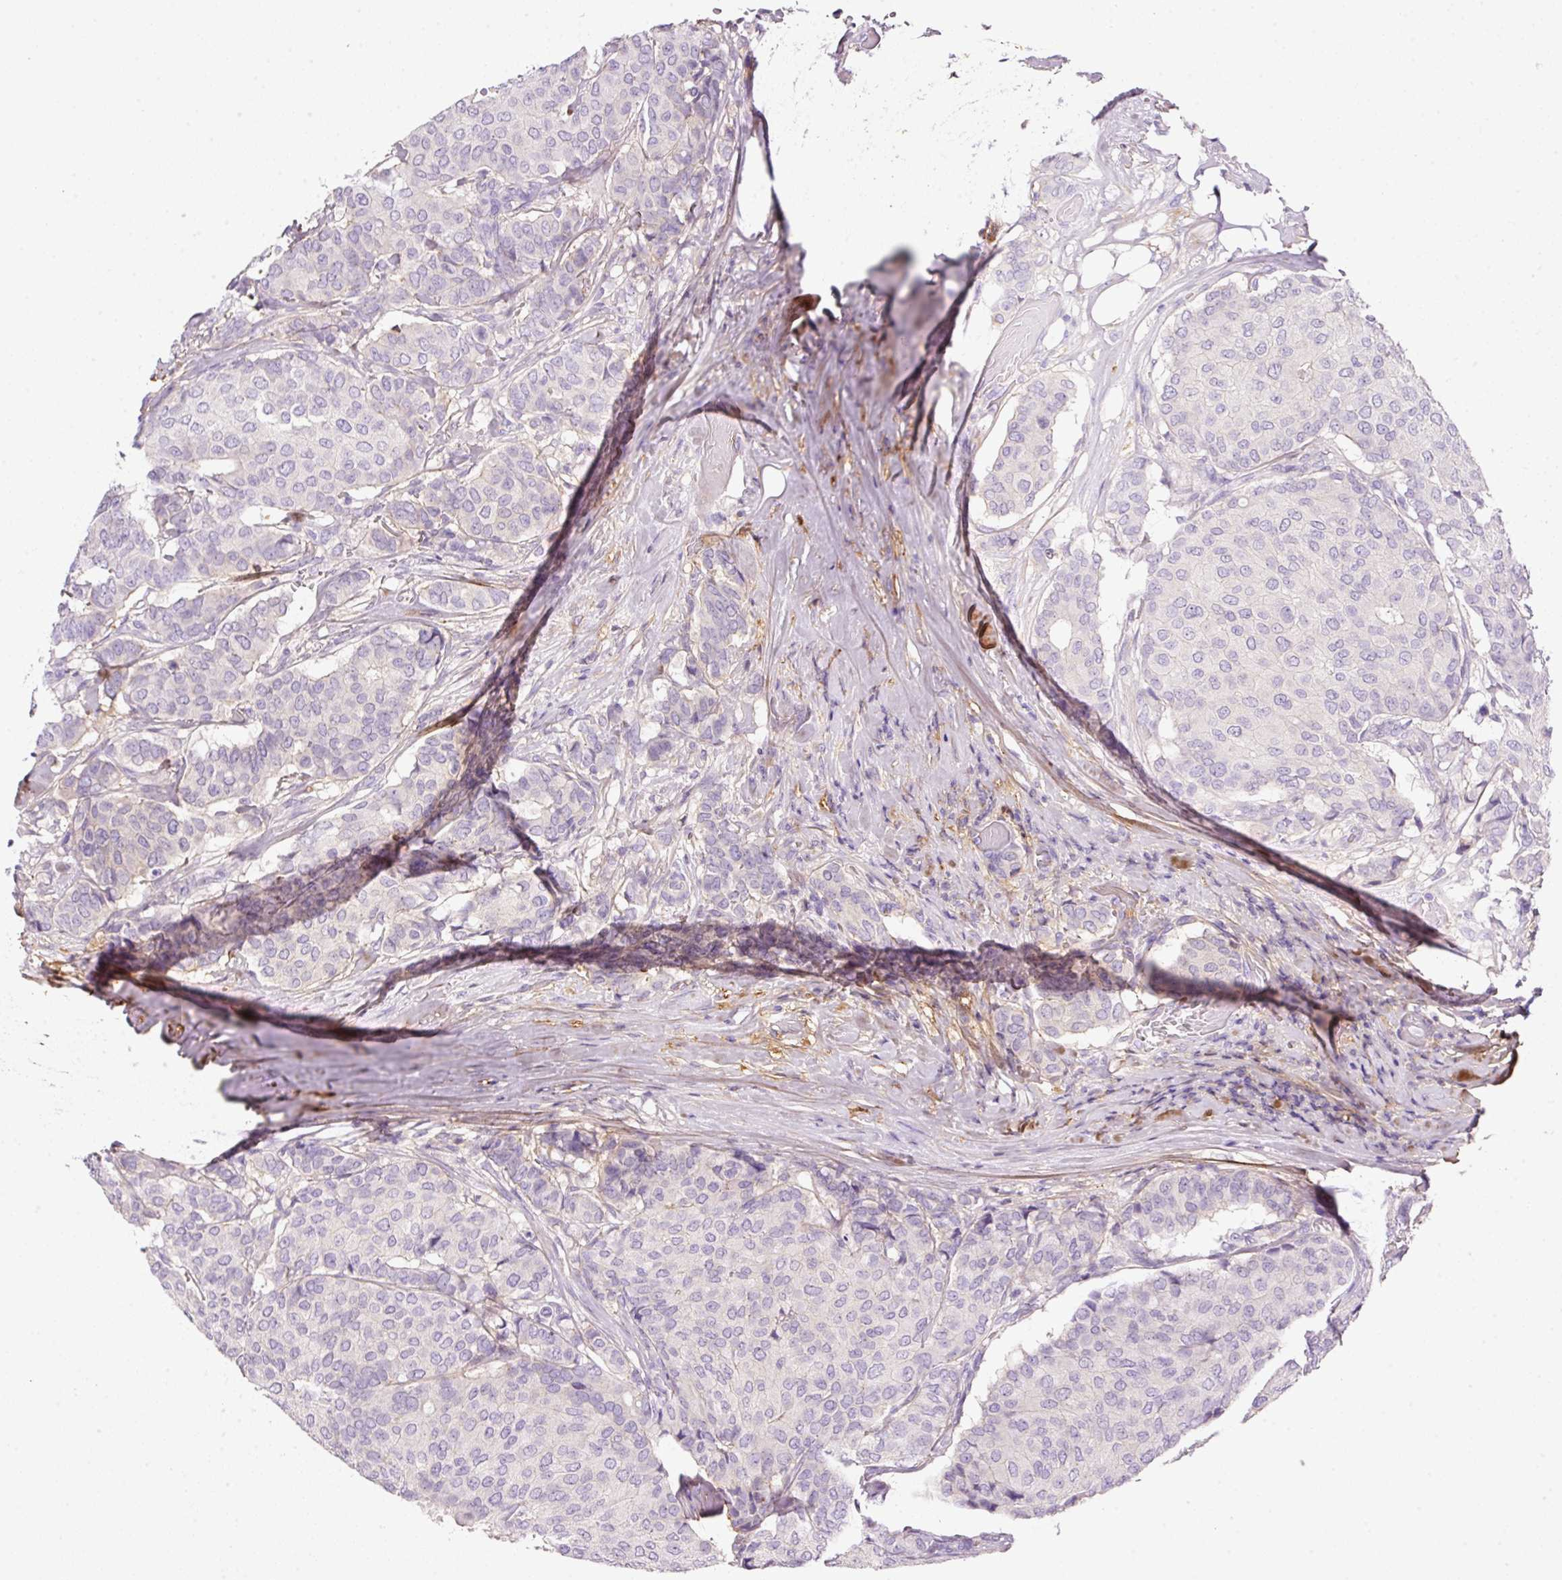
{"staining": {"intensity": "negative", "quantity": "none", "location": "none"}, "tissue": "breast cancer", "cell_type": "Tumor cells", "image_type": "cancer", "snomed": [{"axis": "morphology", "description": "Duct carcinoma"}, {"axis": "topography", "description": "Breast"}], "caption": "An immunohistochemistry (IHC) histopathology image of breast cancer is shown. There is no staining in tumor cells of breast cancer.", "gene": "SOS2", "patient": {"sex": "female", "age": 75}}